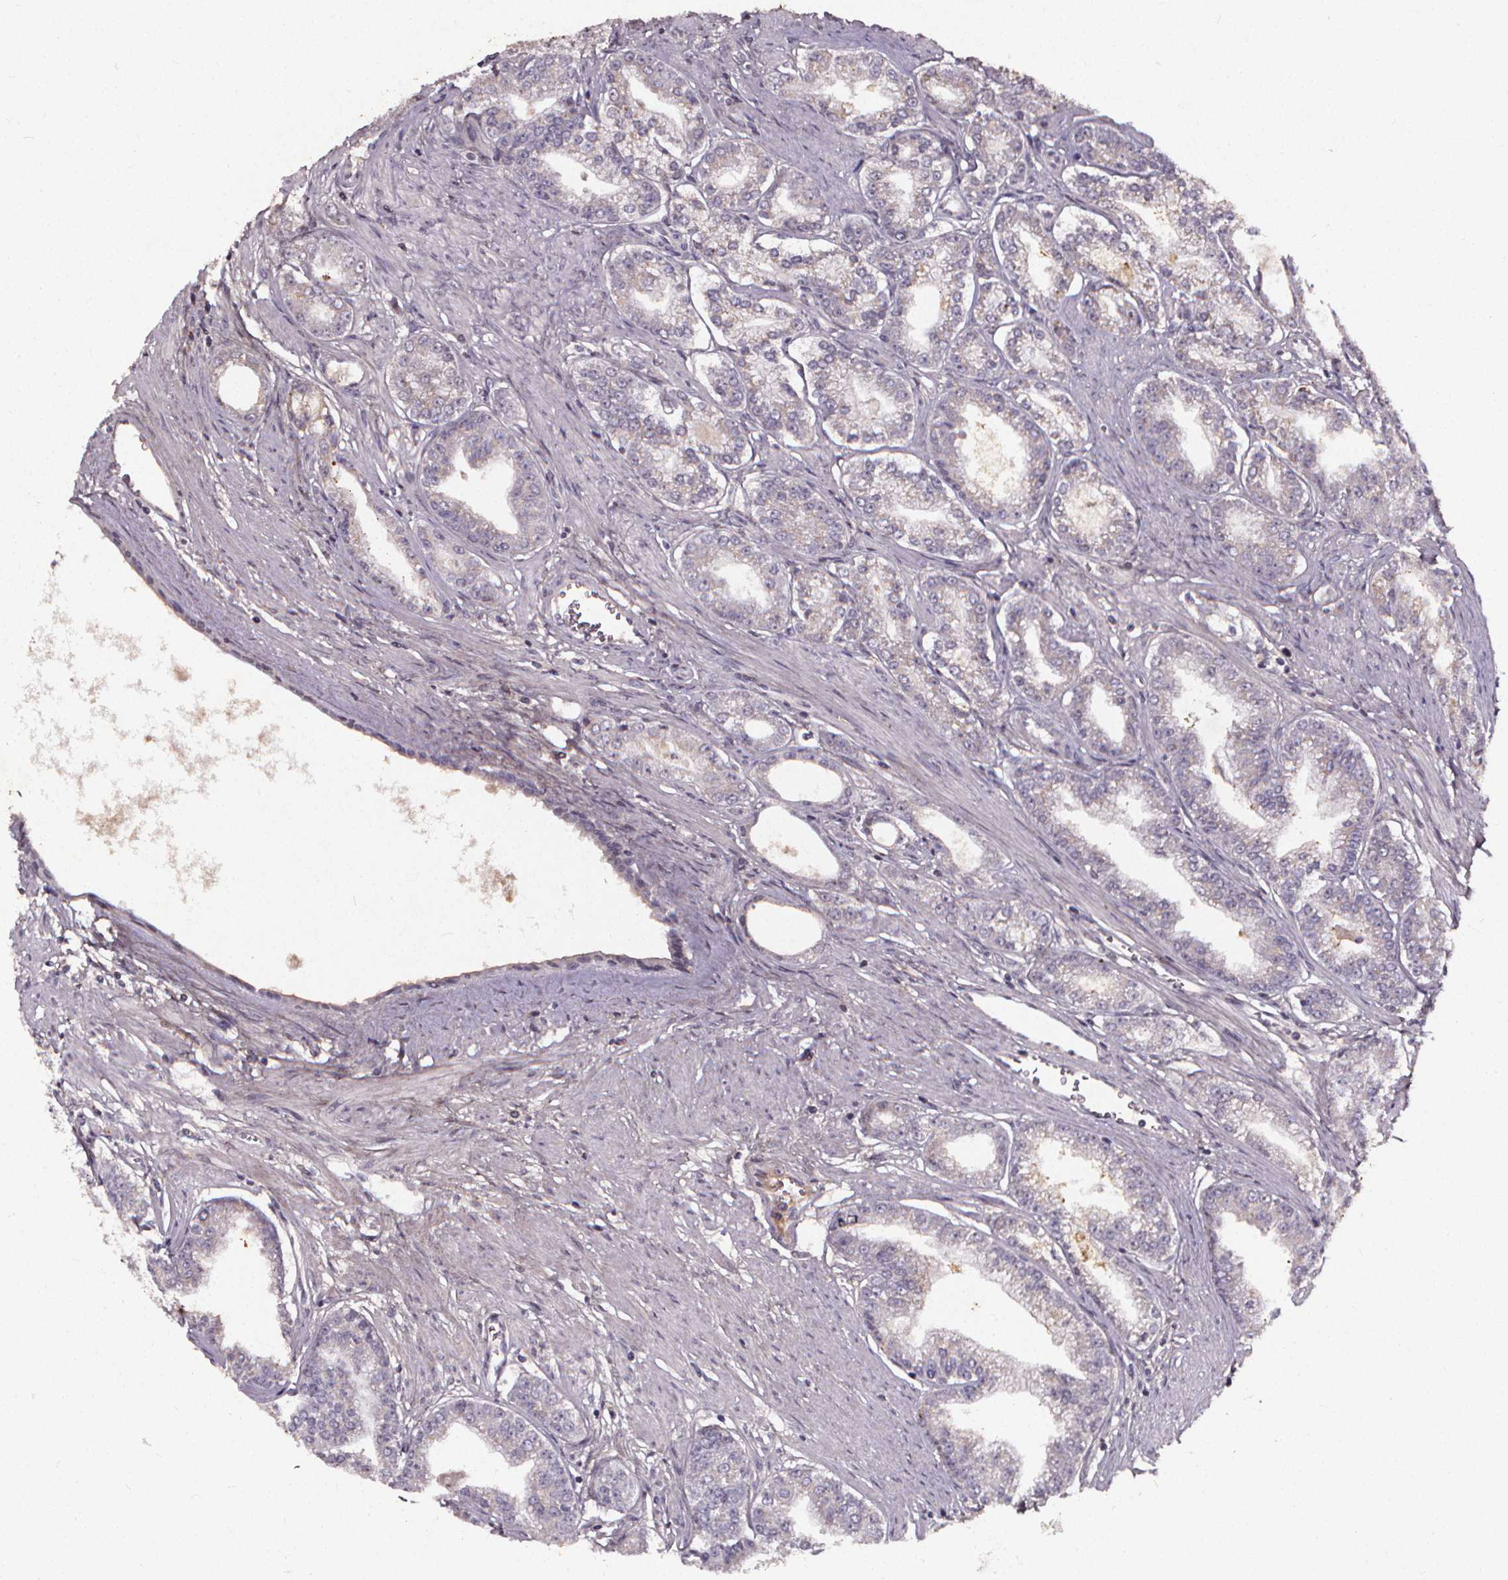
{"staining": {"intensity": "weak", "quantity": "<25%", "location": "cytoplasmic/membranous"}, "tissue": "prostate cancer", "cell_type": "Tumor cells", "image_type": "cancer", "snomed": [{"axis": "morphology", "description": "Adenocarcinoma, NOS"}, {"axis": "topography", "description": "Prostate"}], "caption": "A high-resolution image shows IHC staining of prostate cancer (adenocarcinoma), which exhibits no significant staining in tumor cells. (Stains: DAB immunohistochemistry (IHC) with hematoxylin counter stain, Microscopy: brightfield microscopy at high magnification).", "gene": "SPAG8", "patient": {"sex": "male", "age": 71}}